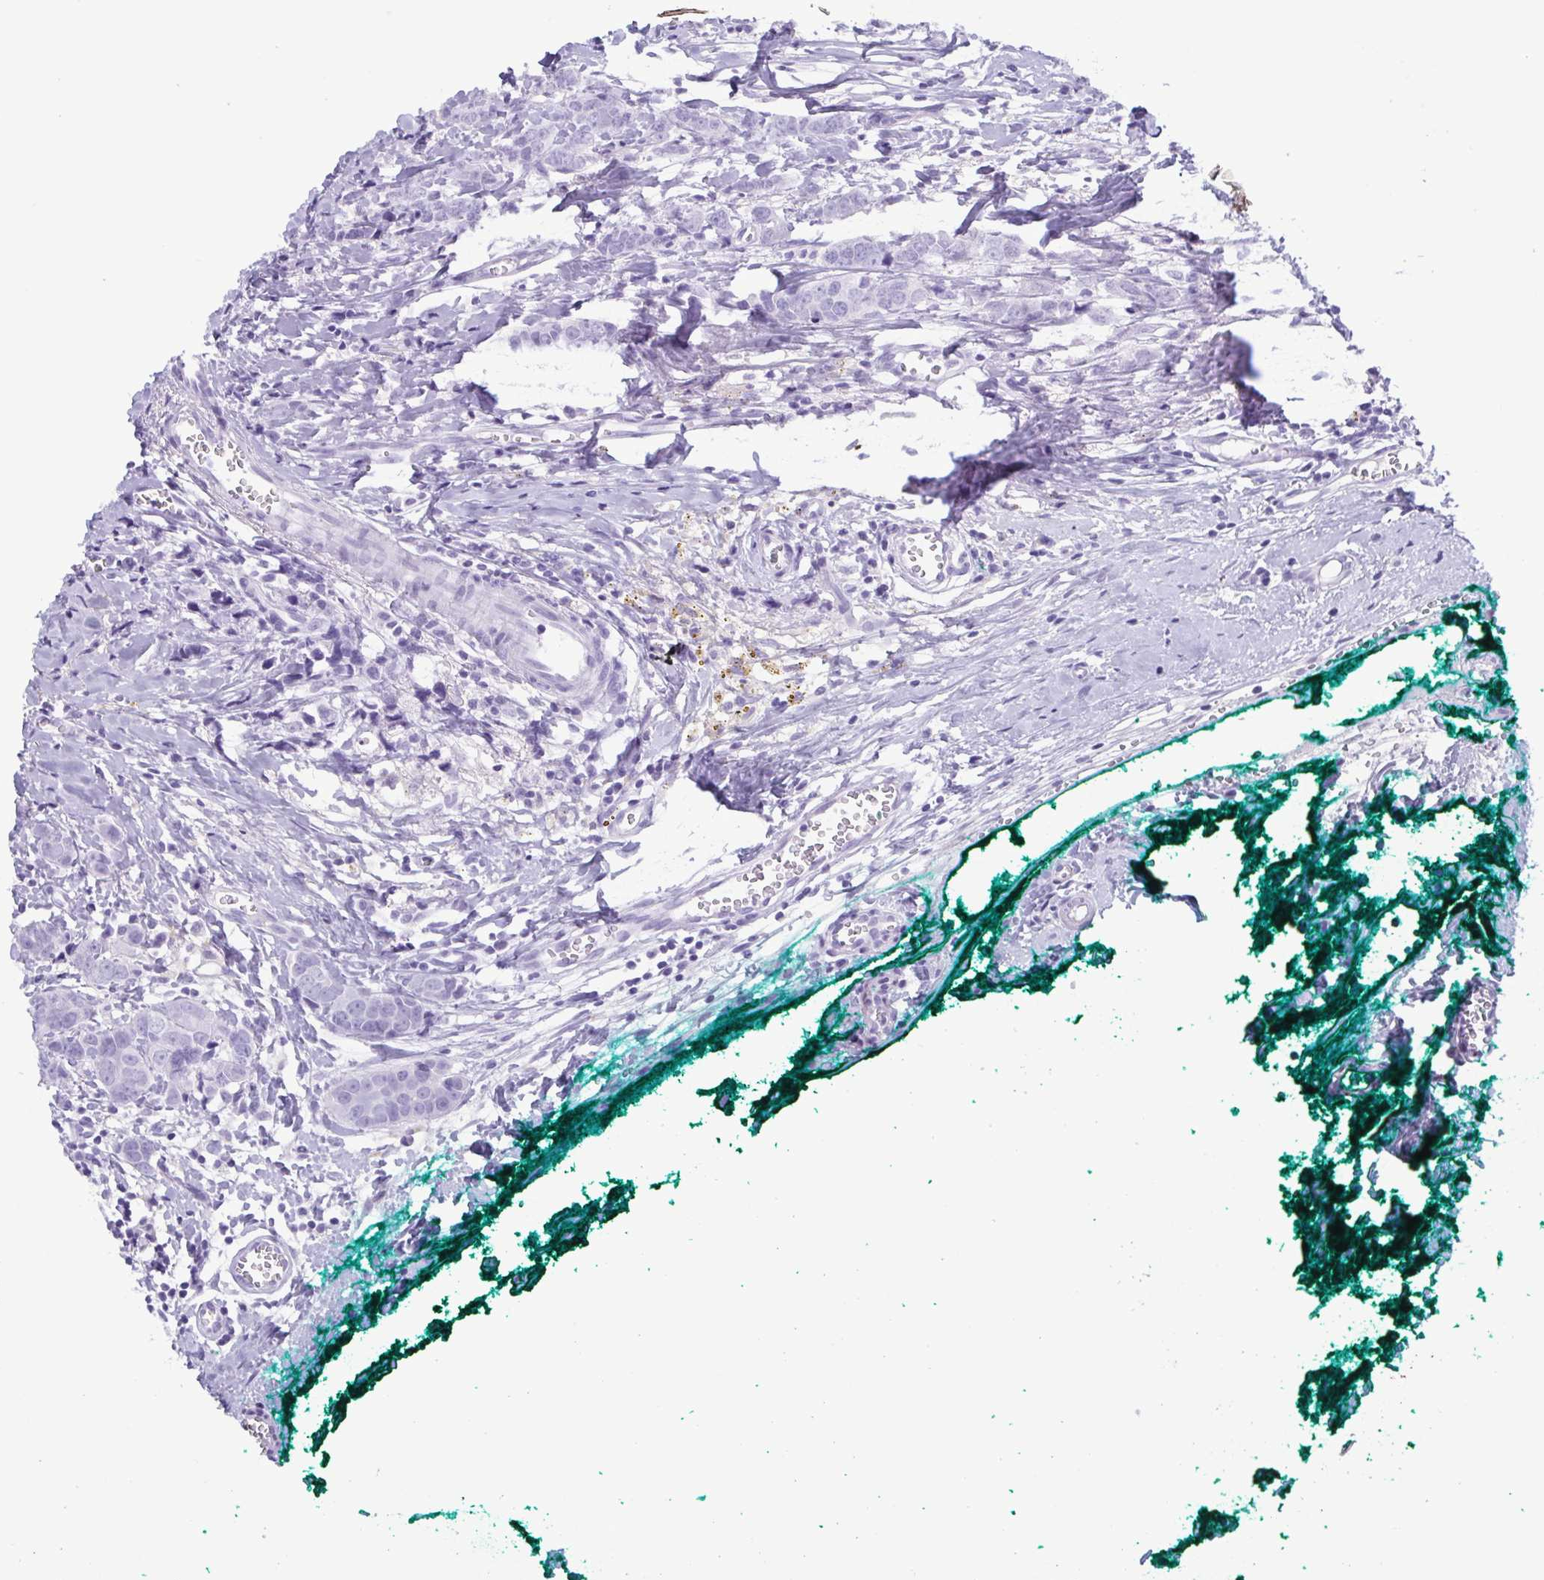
{"staining": {"intensity": "negative", "quantity": "none", "location": "none"}, "tissue": "breast cancer", "cell_type": "Tumor cells", "image_type": "cancer", "snomed": [{"axis": "morphology", "description": "Duct carcinoma"}, {"axis": "topography", "description": "Breast"}], "caption": "Image shows no significant protein expression in tumor cells of breast cancer.", "gene": "LTF", "patient": {"sex": "female", "age": 80}}